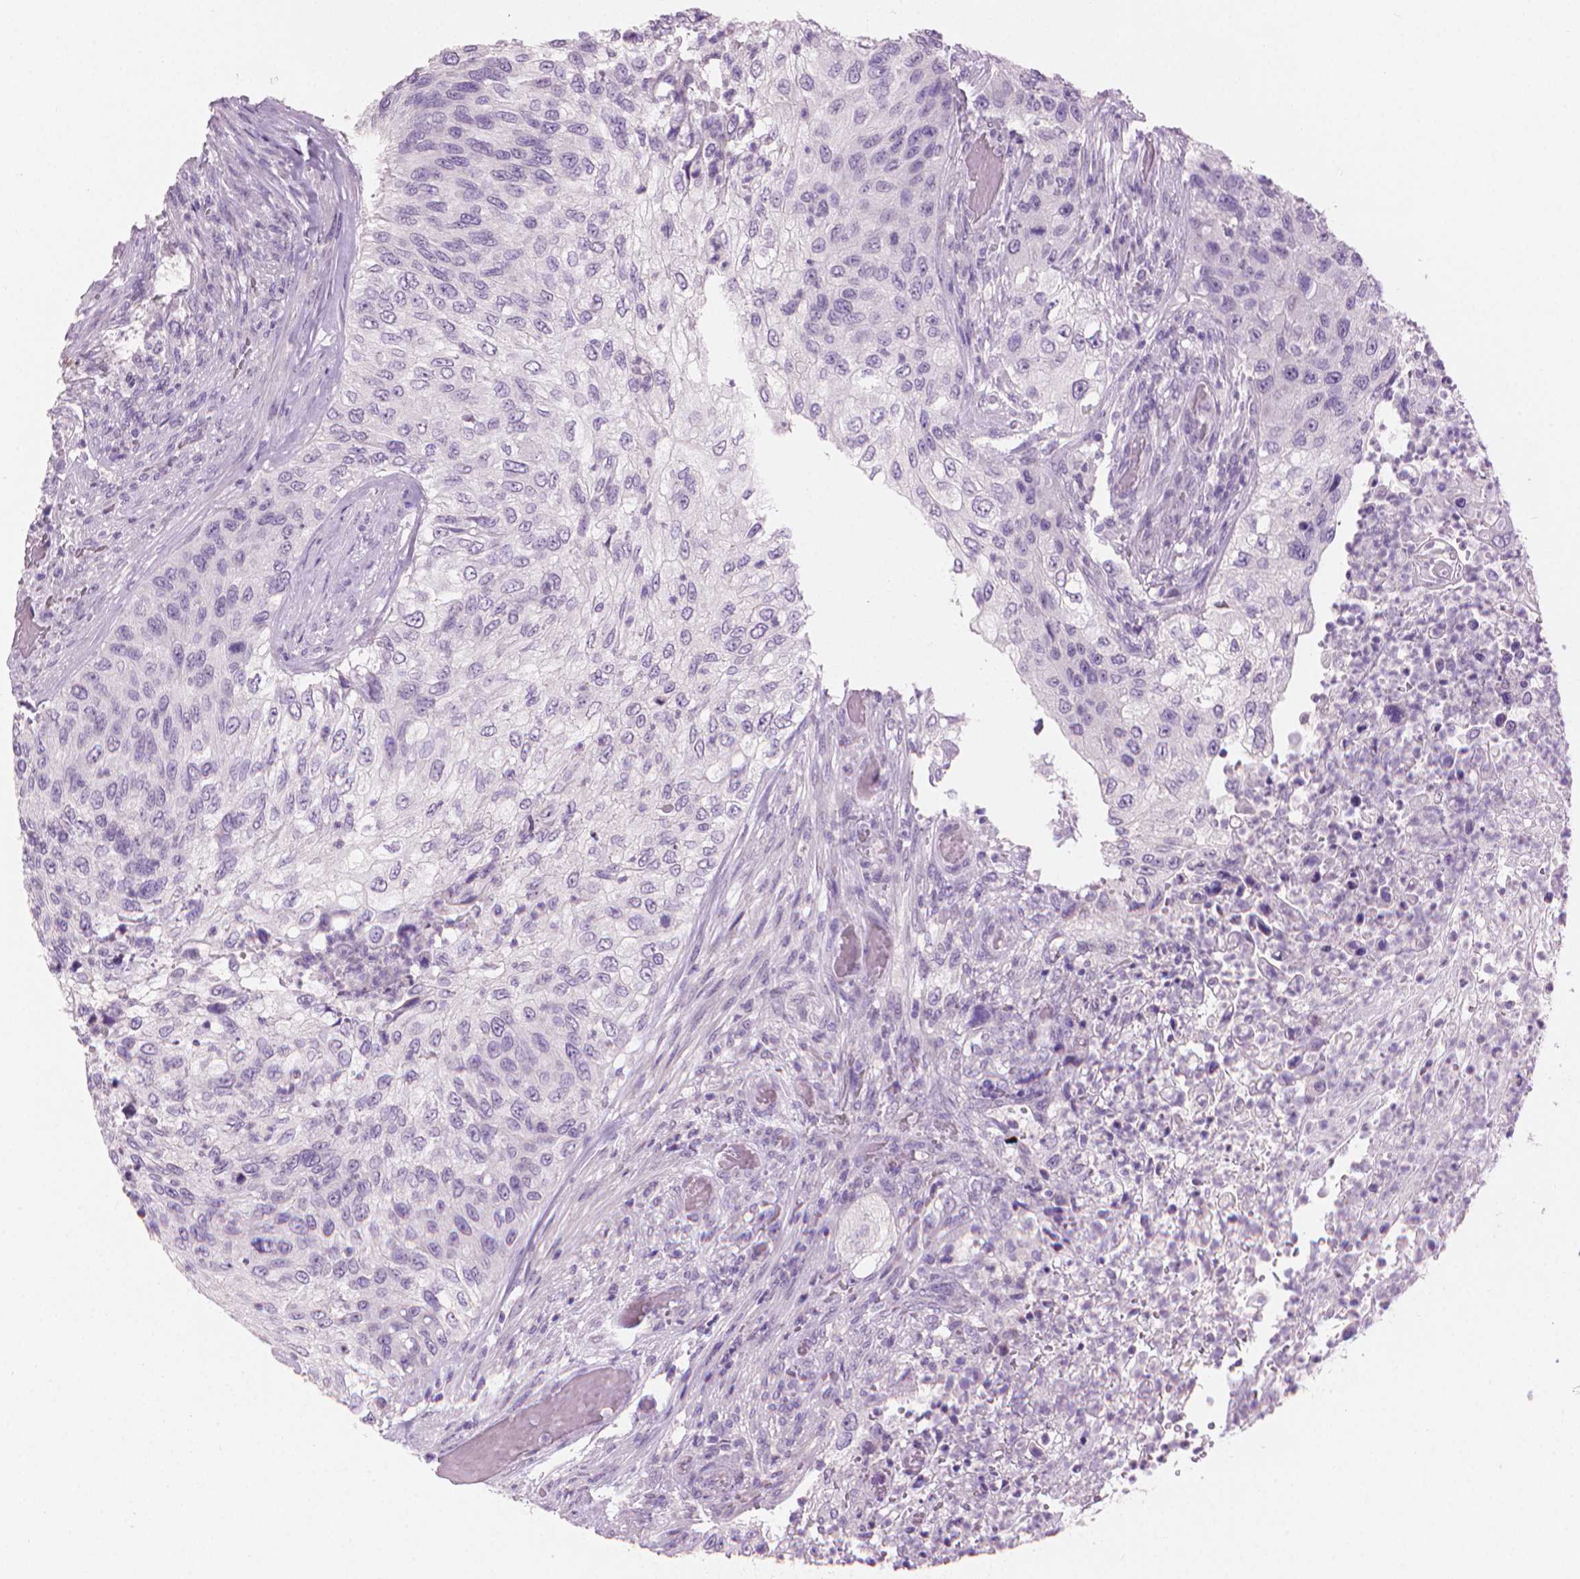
{"staining": {"intensity": "negative", "quantity": "none", "location": "none"}, "tissue": "urothelial cancer", "cell_type": "Tumor cells", "image_type": "cancer", "snomed": [{"axis": "morphology", "description": "Urothelial carcinoma, High grade"}, {"axis": "topography", "description": "Urinary bladder"}], "caption": "This is a histopathology image of immunohistochemistry (IHC) staining of urothelial carcinoma (high-grade), which shows no staining in tumor cells.", "gene": "MLANA", "patient": {"sex": "female", "age": 60}}